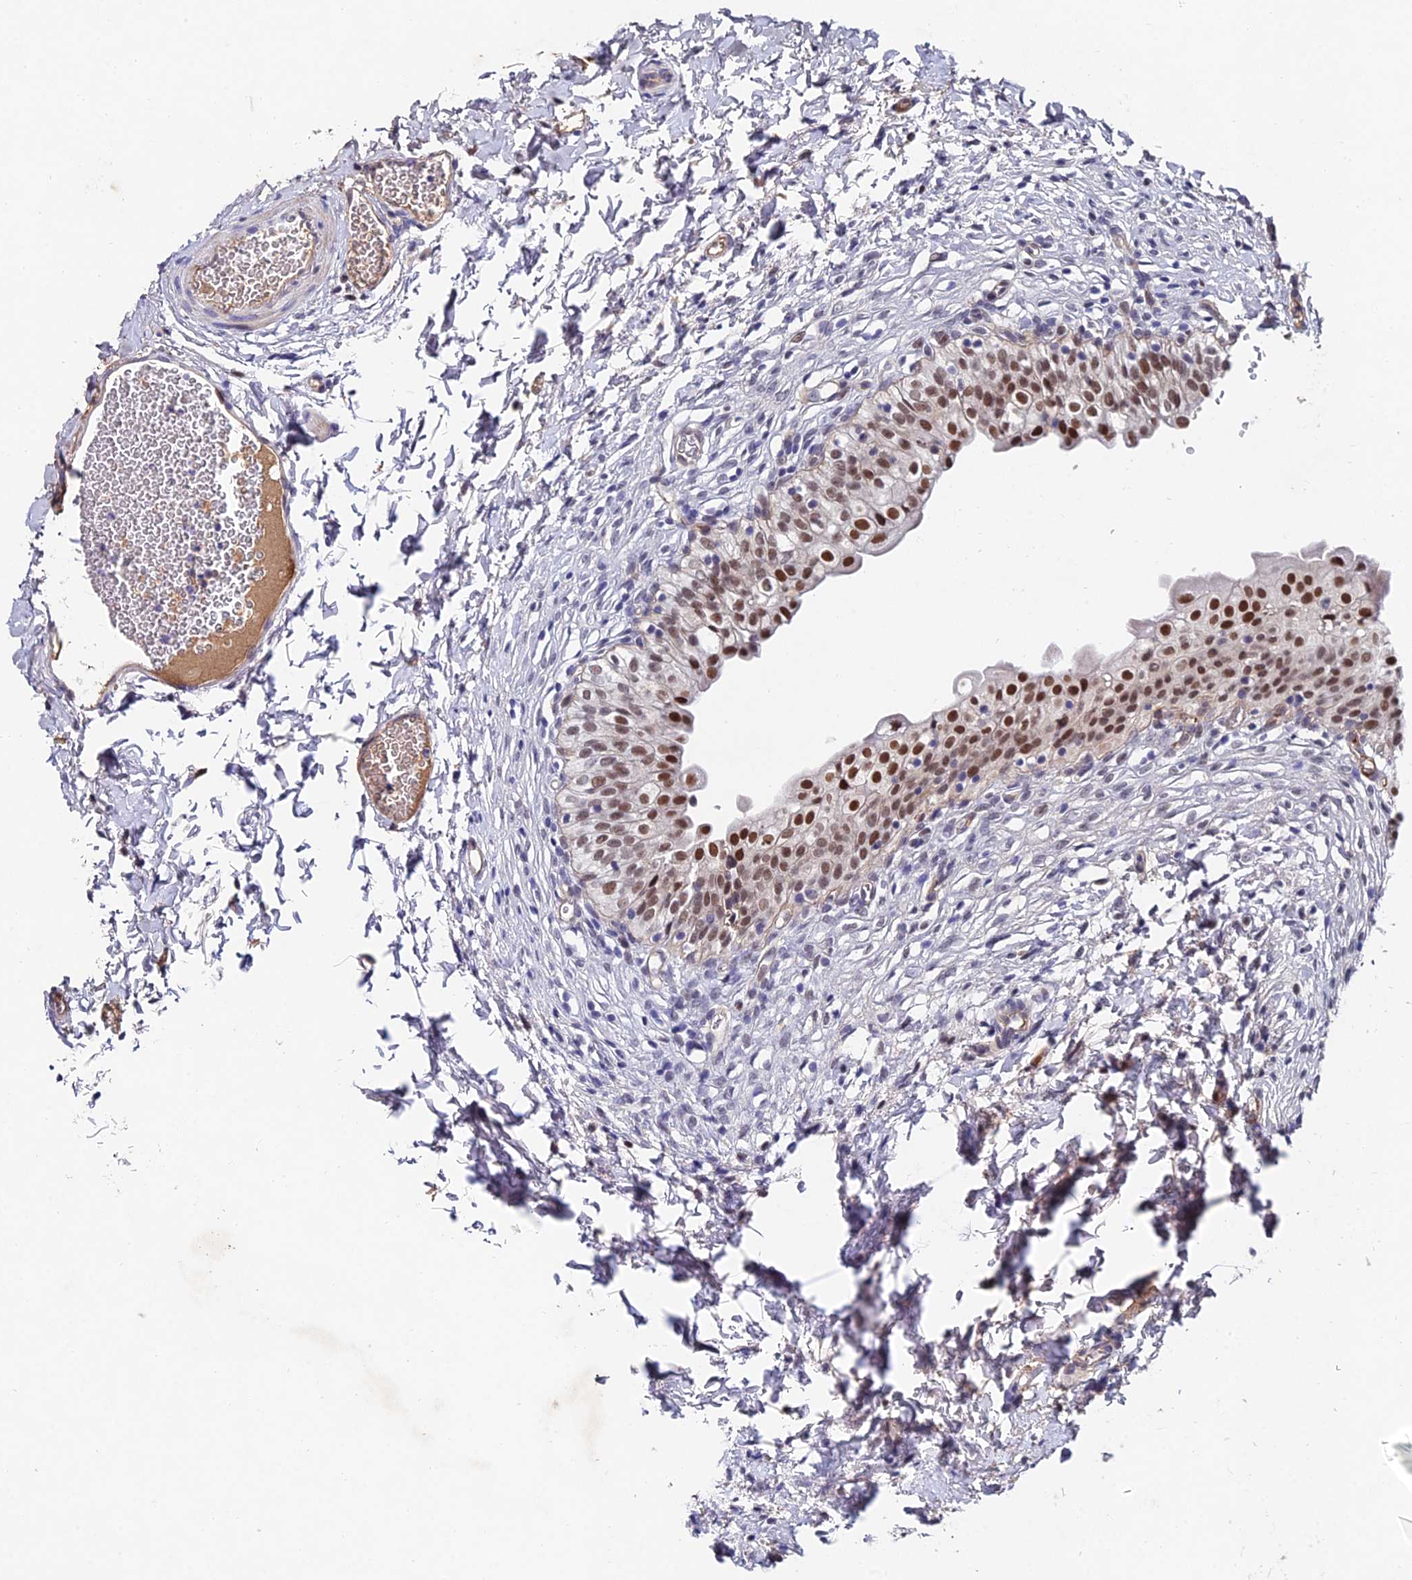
{"staining": {"intensity": "moderate", "quantity": ">75%", "location": "nuclear"}, "tissue": "urinary bladder", "cell_type": "Urothelial cells", "image_type": "normal", "snomed": [{"axis": "morphology", "description": "Normal tissue, NOS"}, {"axis": "topography", "description": "Urinary bladder"}], "caption": "Protein analysis of unremarkable urinary bladder reveals moderate nuclear staining in approximately >75% of urothelial cells.", "gene": "TRIM24", "patient": {"sex": "male", "age": 55}}